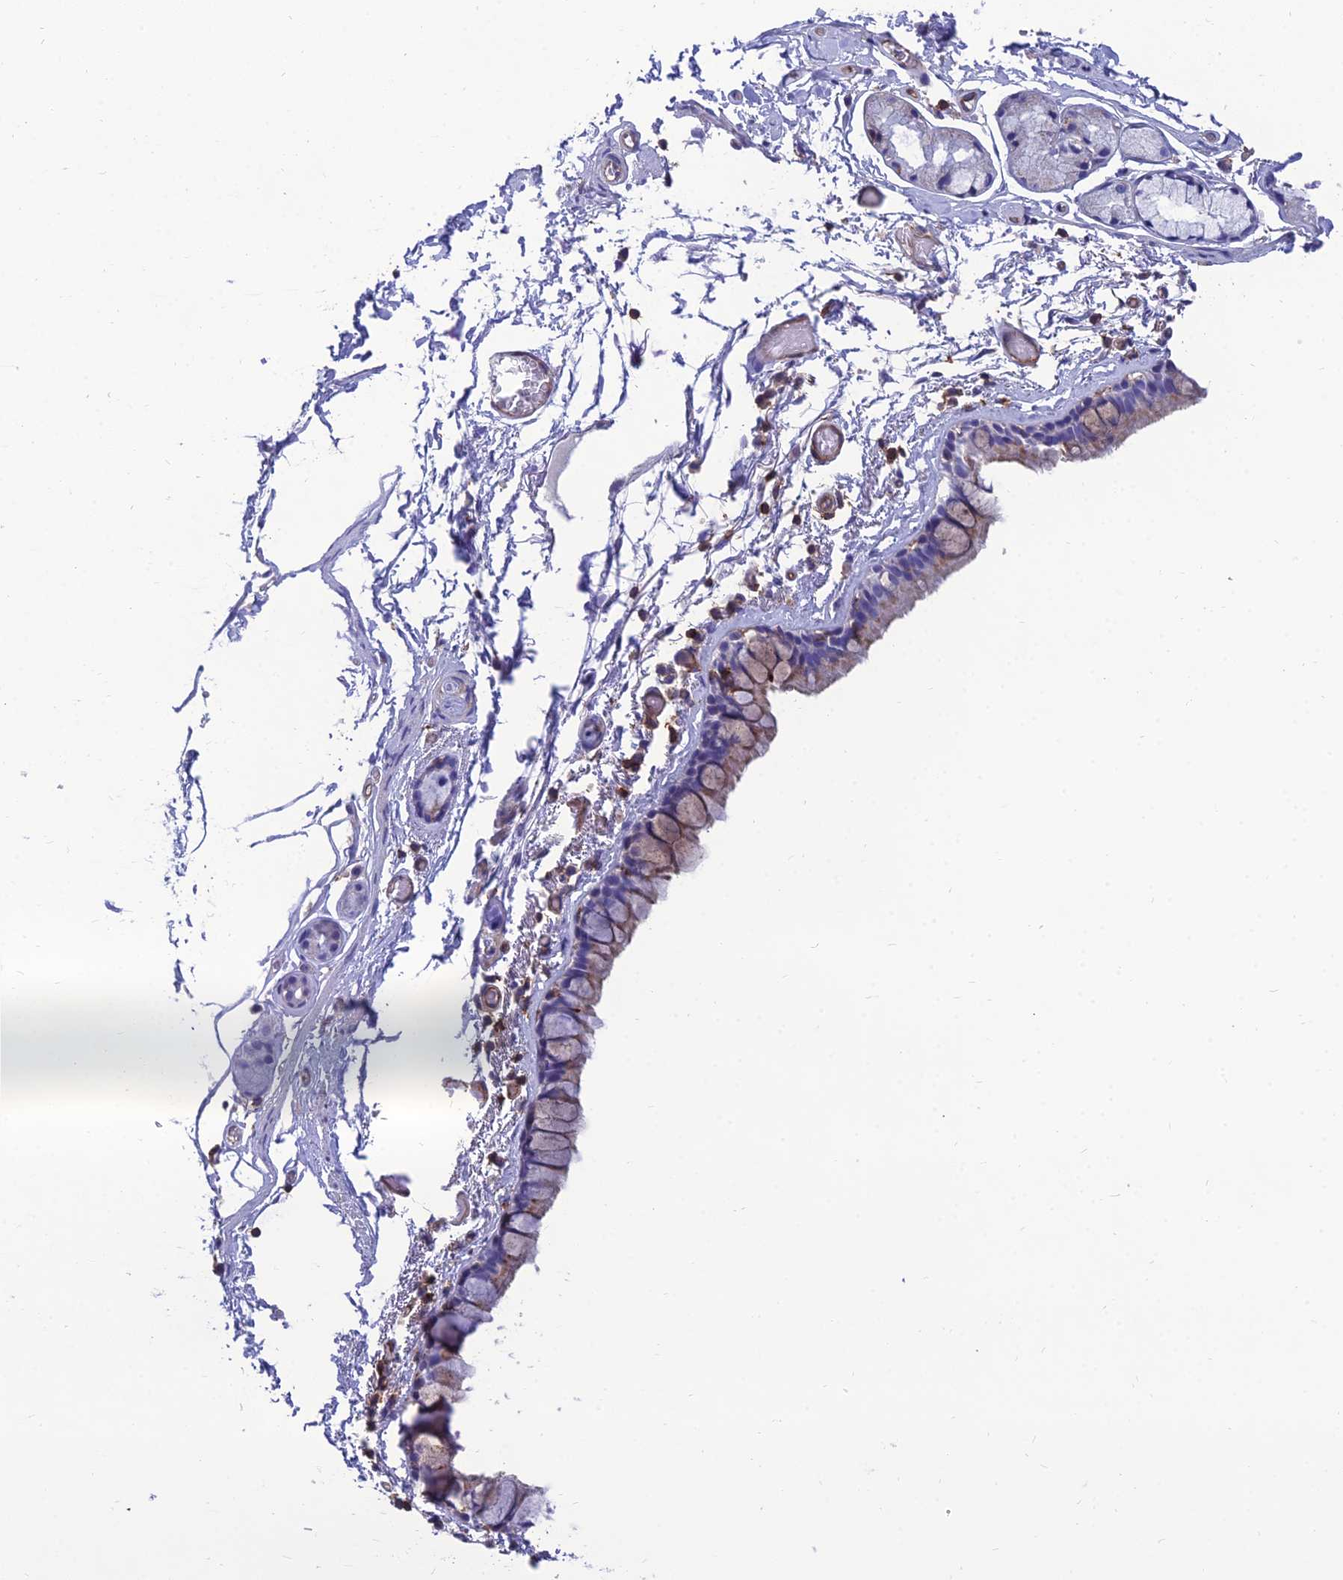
{"staining": {"intensity": "weak", "quantity": "<25%", "location": "cytoplasmic/membranous"}, "tissue": "bronchus", "cell_type": "Respiratory epithelial cells", "image_type": "normal", "snomed": [{"axis": "morphology", "description": "Normal tissue, NOS"}, {"axis": "topography", "description": "Cartilage tissue"}], "caption": "The photomicrograph shows no staining of respiratory epithelial cells in benign bronchus. The staining is performed using DAB (3,3'-diaminobenzidine) brown chromogen with nuclei counter-stained in using hematoxylin.", "gene": "PPP1R18", "patient": {"sex": "male", "age": 63}}